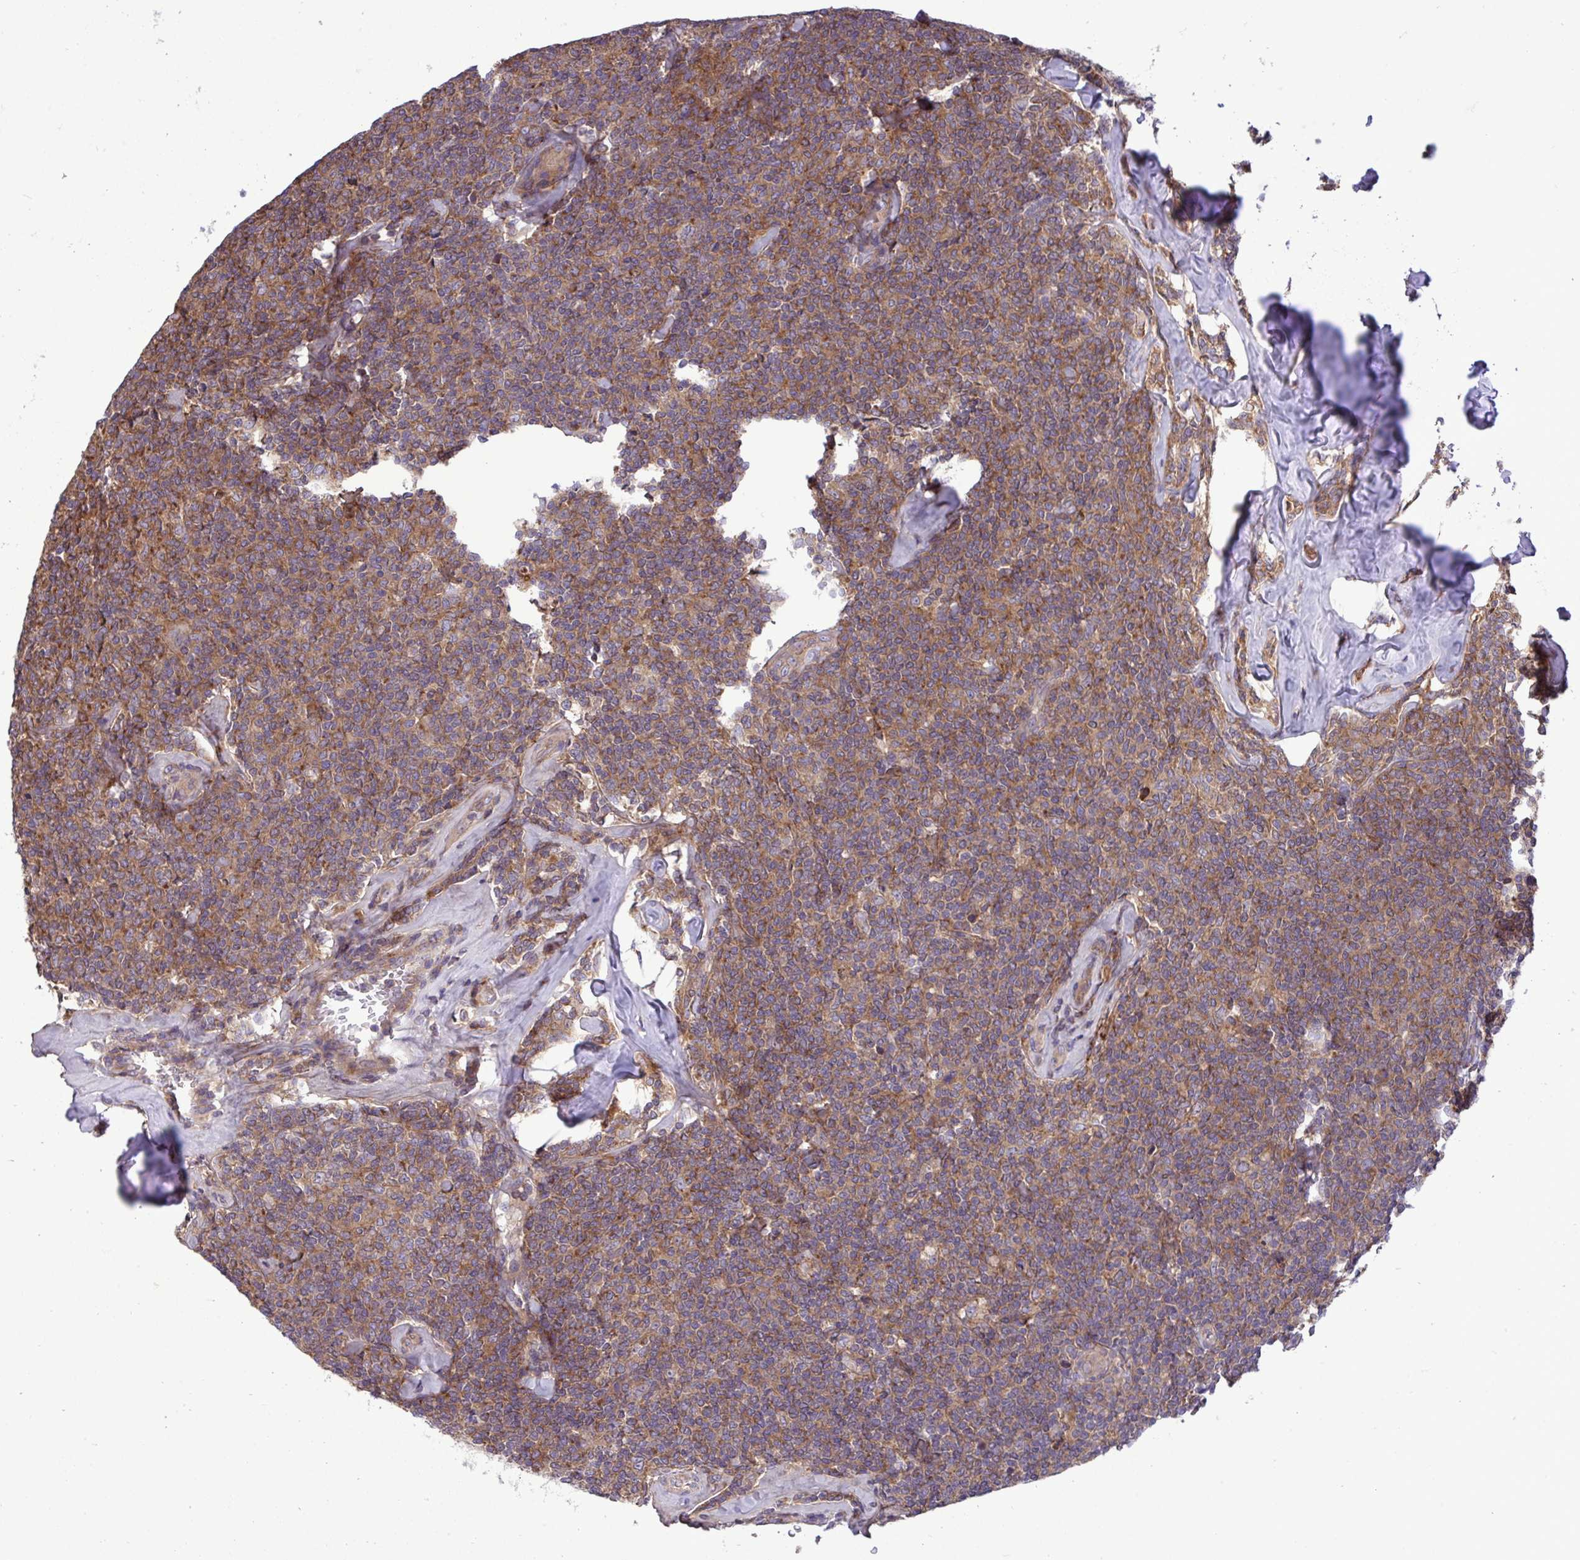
{"staining": {"intensity": "moderate", "quantity": ">75%", "location": "cytoplasmic/membranous"}, "tissue": "lymphoma", "cell_type": "Tumor cells", "image_type": "cancer", "snomed": [{"axis": "morphology", "description": "Malignant lymphoma, non-Hodgkin's type, Low grade"}, {"axis": "topography", "description": "Lymph node"}], "caption": "An IHC histopathology image of tumor tissue is shown. Protein staining in brown labels moderate cytoplasmic/membranous positivity in lymphoma within tumor cells.", "gene": "GRB14", "patient": {"sex": "female", "age": 56}}